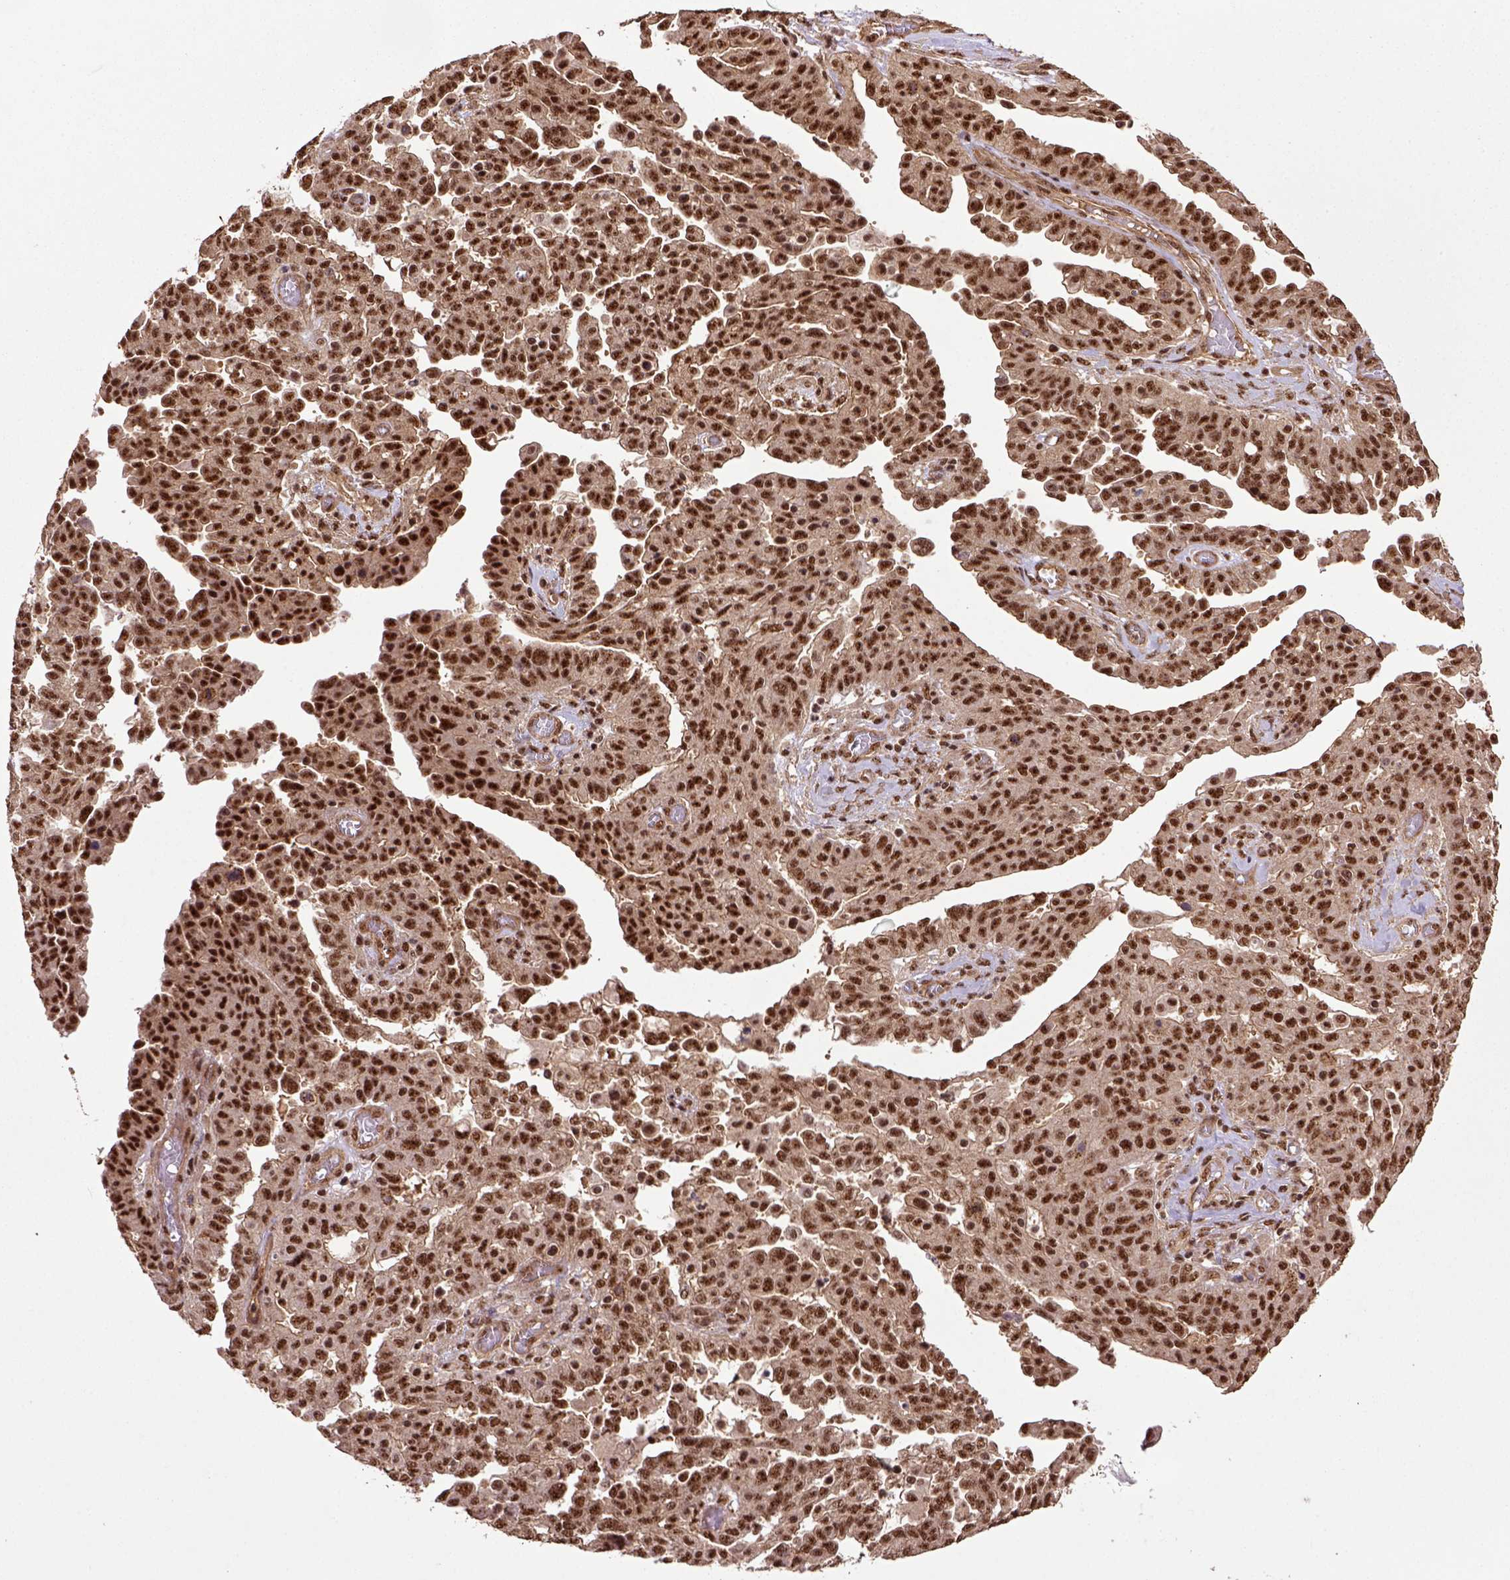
{"staining": {"intensity": "strong", "quantity": ">75%", "location": "nuclear"}, "tissue": "ovarian cancer", "cell_type": "Tumor cells", "image_type": "cancer", "snomed": [{"axis": "morphology", "description": "Cystadenocarcinoma, serous, NOS"}, {"axis": "topography", "description": "Ovary"}], "caption": "The photomicrograph displays immunohistochemical staining of serous cystadenocarcinoma (ovarian). There is strong nuclear staining is seen in about >75% of tumor cells.", "gene": "PPIG", "patient": {"sex": "female", "age": 67}}